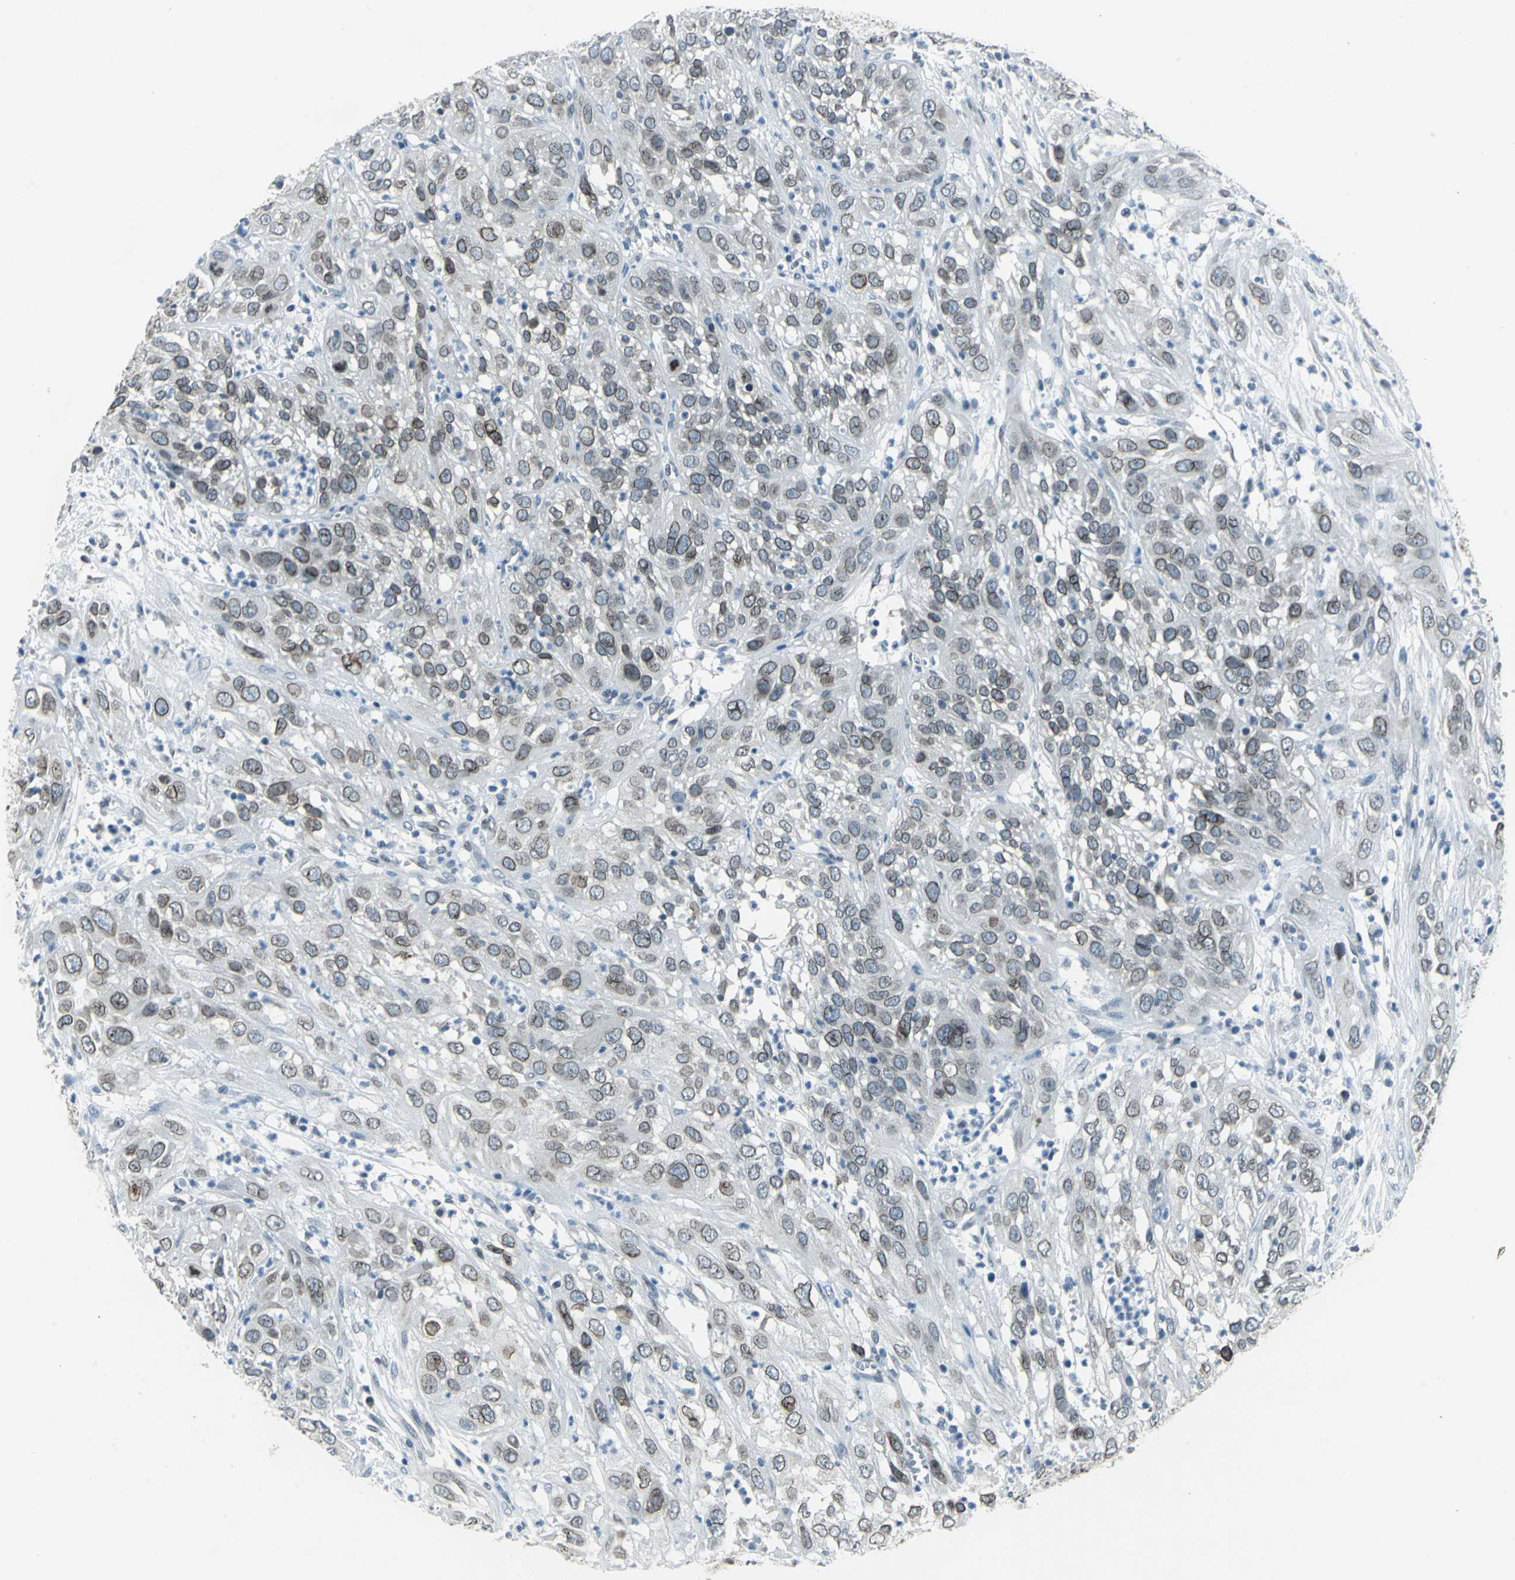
{"staining": {"intensity": "weak", "quantity": ">75%", "location": "cytoplasmic/membranous,nuclear"}, "tissue": "cervical cancer", "cell_type": "Tumor cells", "image_type": "cancer", "snomed": [{"axis": "morphology", "description": "Squamous cell carcinoma, NOS"}, {"axis": "topography", "description": "Cervix"}], "caption": "This is an image of immunohistochemistry (IHC) staining of squamous cell carcinoma (cervical), which shows weak staining in the cytoplasmic/membranous and nuclear of tumor cells.", "gene": "SNUPN", "patient": {"sex": "female", "age": 32}}